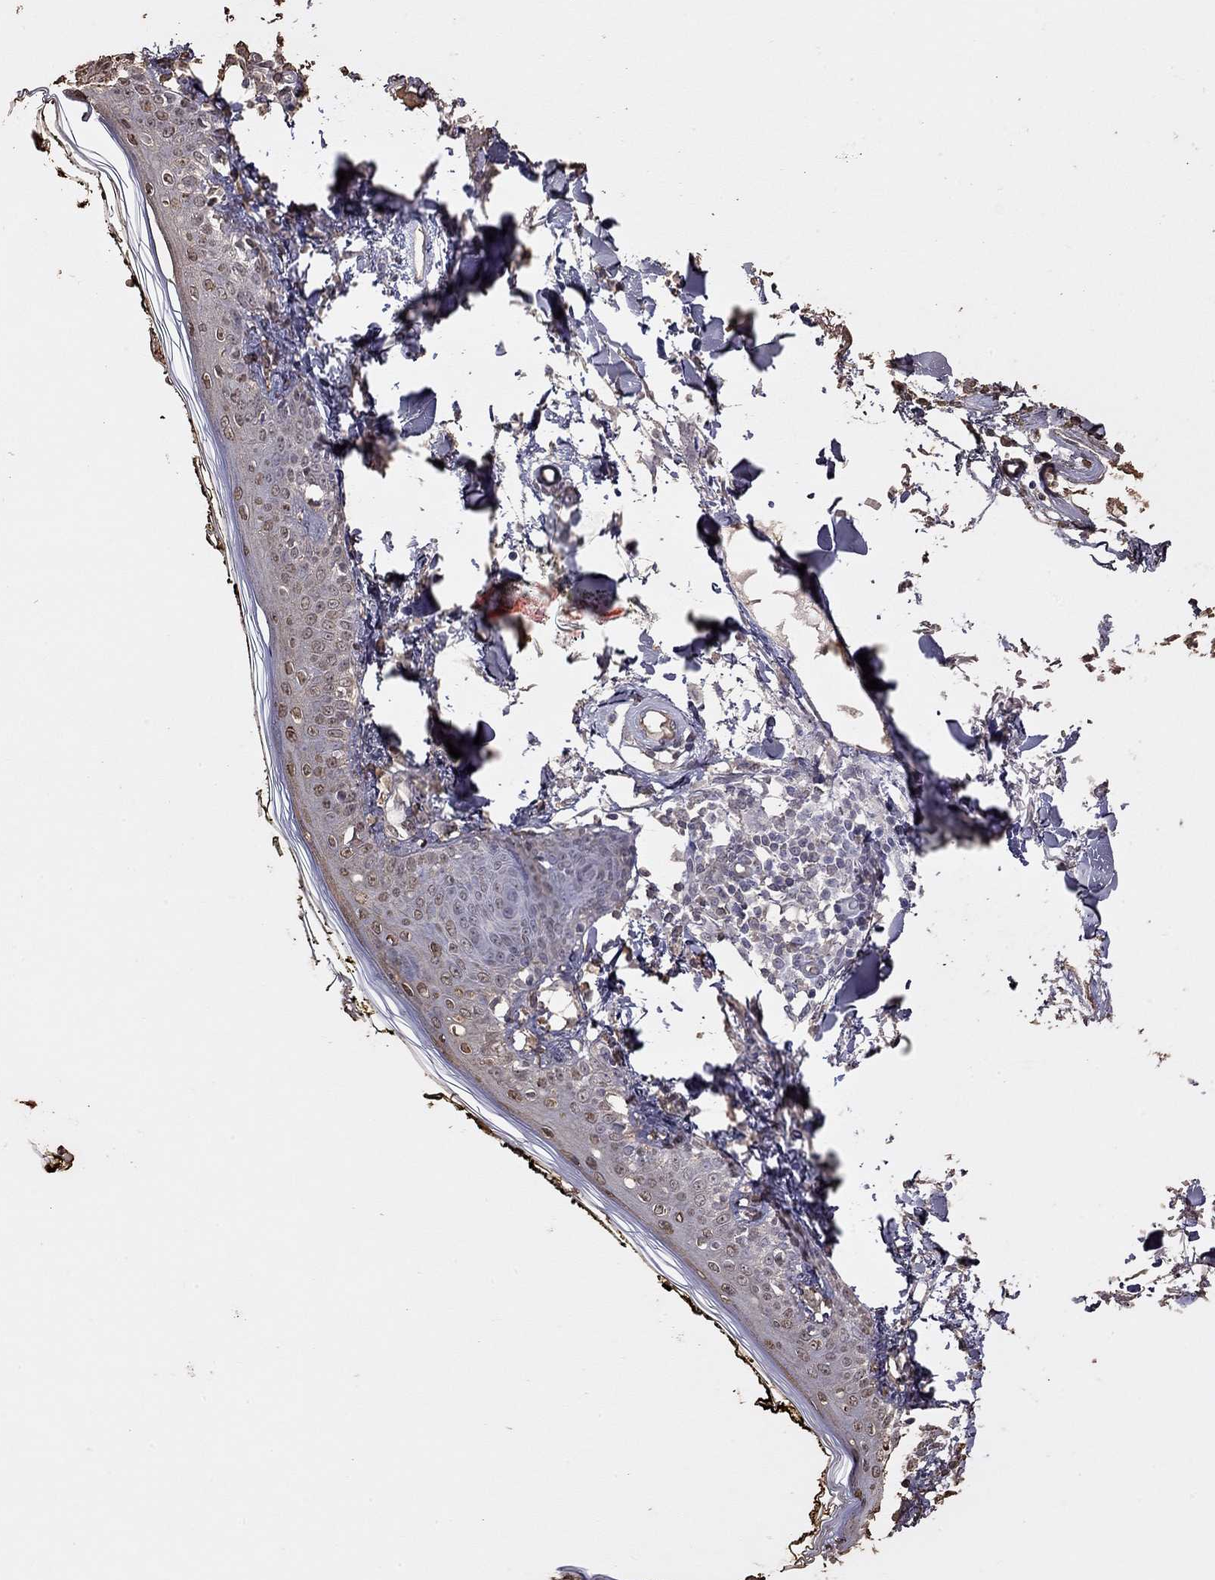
{"staining": {"intensity": "negative", "quantity": "none", "location": "none"}, "tissue": "skin", "cell_type": "Fibroblasts", "image_type": "normal", "snomed": [{"axis": "morphology", "description": "Normal tissue, NOS"}, {"axis": "topography", "description": "Skin"}], "caption": "High power microscopy photomicrograph of an immunohistochemistry (IHC) photomicrograph of unremarkable skin, revealing no significant staining in fibroblasts. The staining is performed using DAB brown chromogen with nuclei counter-stained in using hematoxylin.", "gene": "SUN3", "patient": {"sex": "male", "age": 76}}